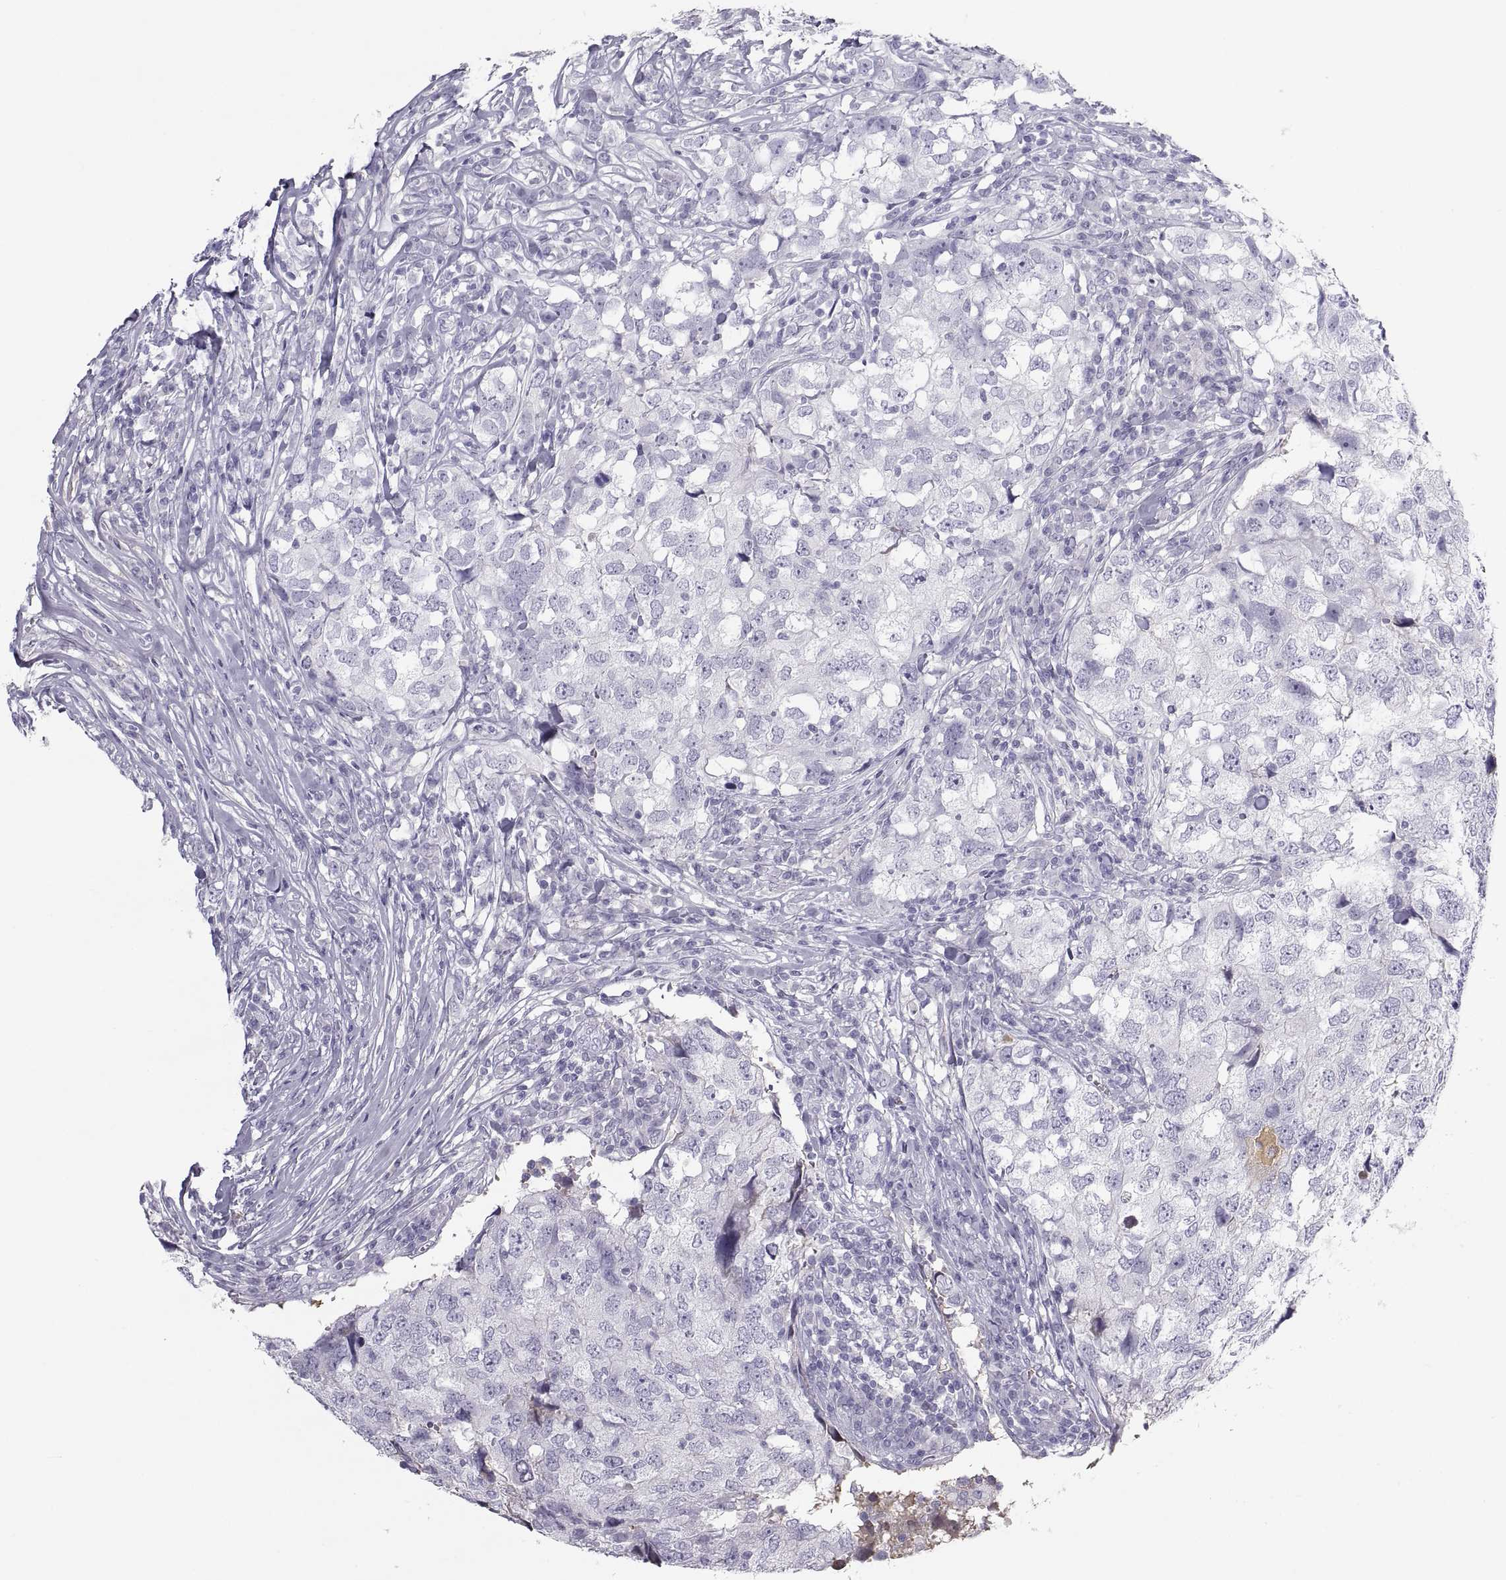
{"staining": {"intensity": "negative", "quantity": "none", "location": "none"}, "tissue": "breast cancer", "cell_type": "Tumor cells", "image_type": "cancer", "snomed": [{"axis": "morphology", "description": "Duct carcinoma"}, {"axis": "topography", "description": "Breast"}], "caption": "Tumor cells show no significant protein expression in breast cancer.", "gene": "MAGEB2", "patient": {"sex": "female", "age": 30}}